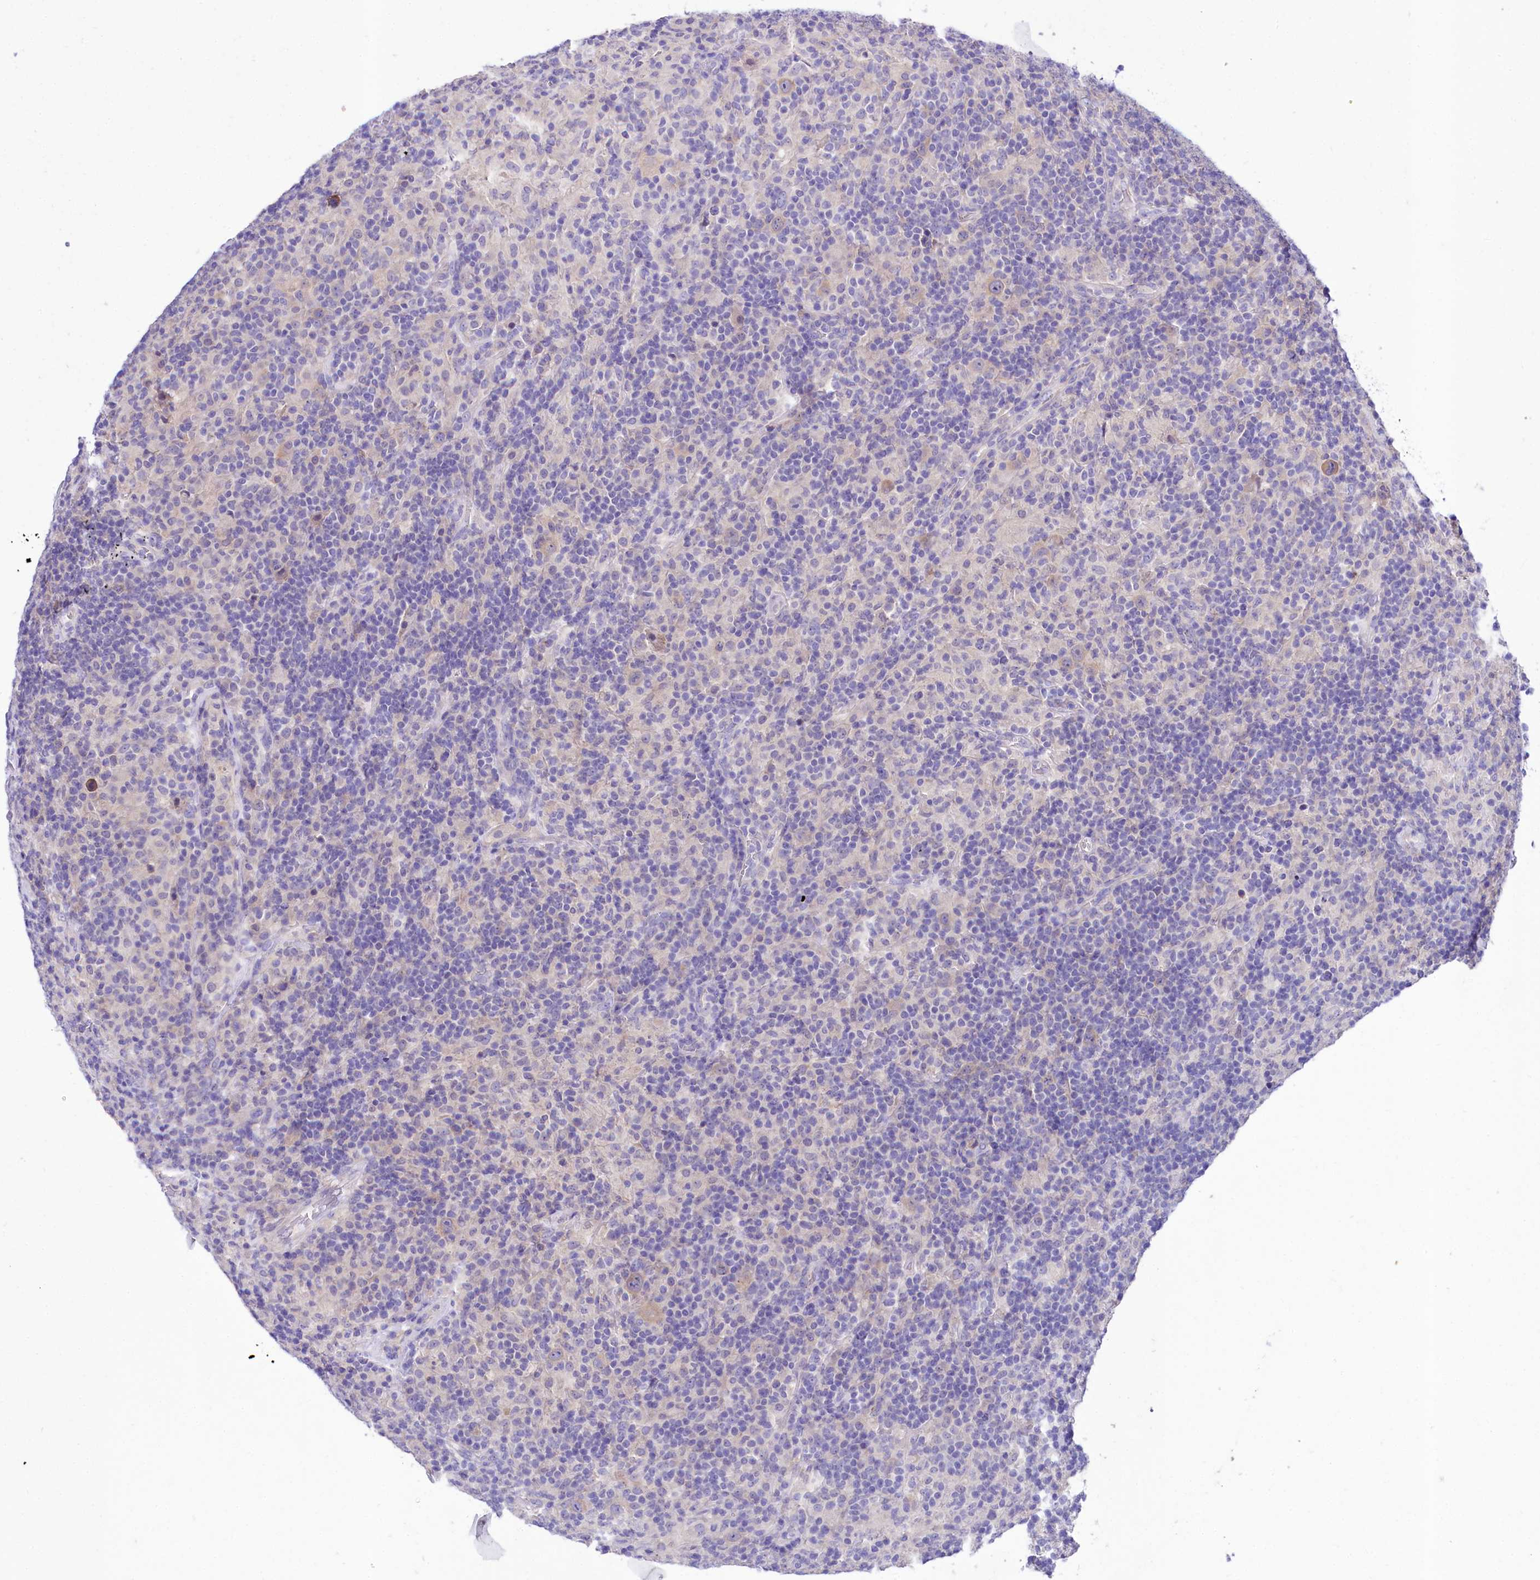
{"staining": {"intensity": "negative", "quantity": "none", "location": "none"}, "tissue": "lymphoma", "cell_type": "Tumor cells", "image_type": "cancer", "snomed": [{"axis": "morphology", "description": "Hodgkin's disease, NOS"}, {"axis": "topography", "description": "Lymph node"}], "caption": "A photomicrograph of human lymphoma is negative for staining in tumor cells.", "gene": "ABHD5", "patient": {"sex": "male", "age": 70}}